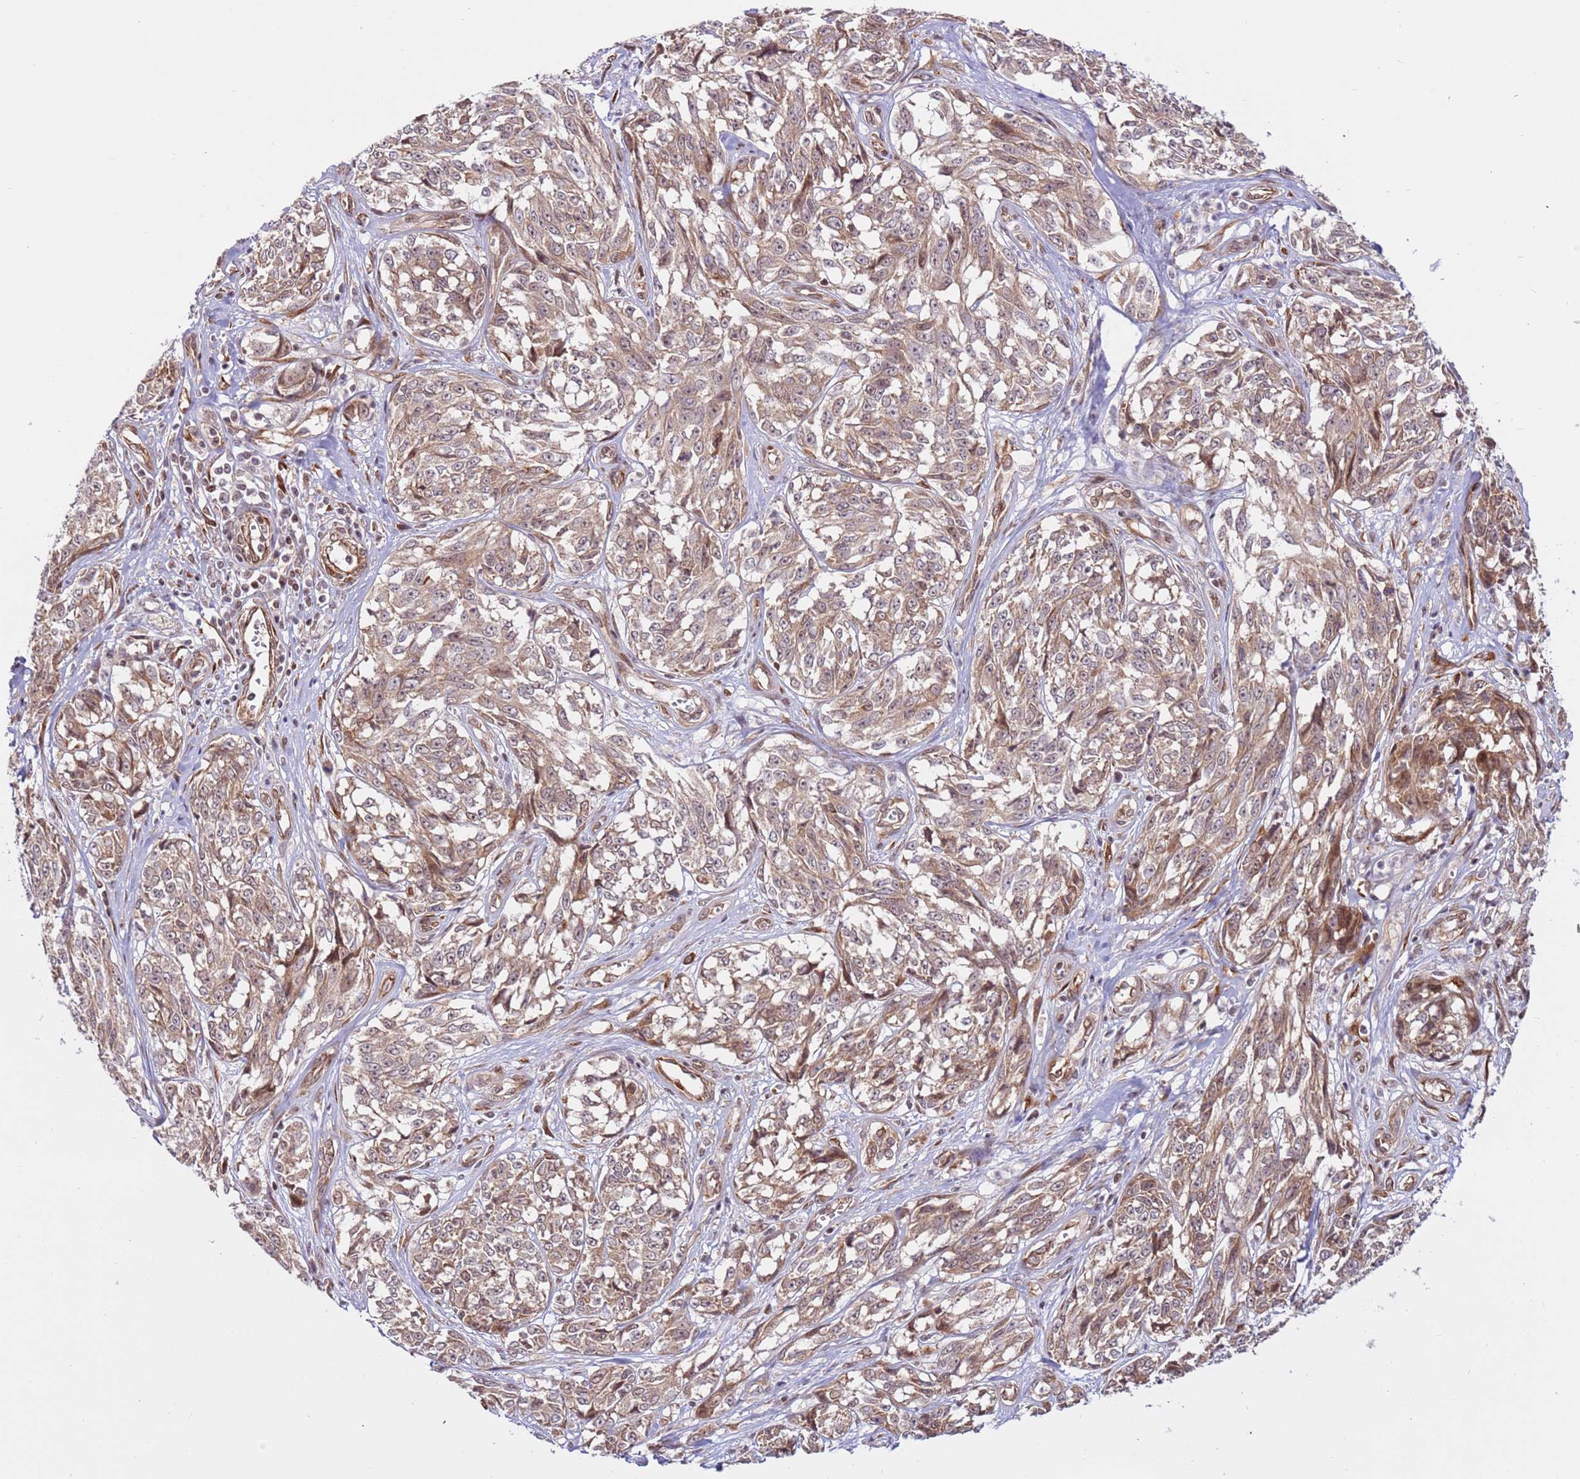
{"staining": {"intensity": "moderate", "quantity": ">75%", "location": "cytoplasmic/membranous"}, "tissue": "melanoma", "cell_type": "Tumor cells", "image_type": "cancer", "snomed": [{"axis": "morphology", "description": "Malignant melanoma, NOS"}, {"axis": "topography", "description": "Skin"}], "caption": "Protein expression analysis of human malignant melanoma reveals moderate cytoplasmic/membranous expression in approximately >75% of tumor cells. (Brightfield microscopy of DAB IHC at high magnification).", "gene": "DCAF4", "patient": {"sex": "female", "age": 64}}